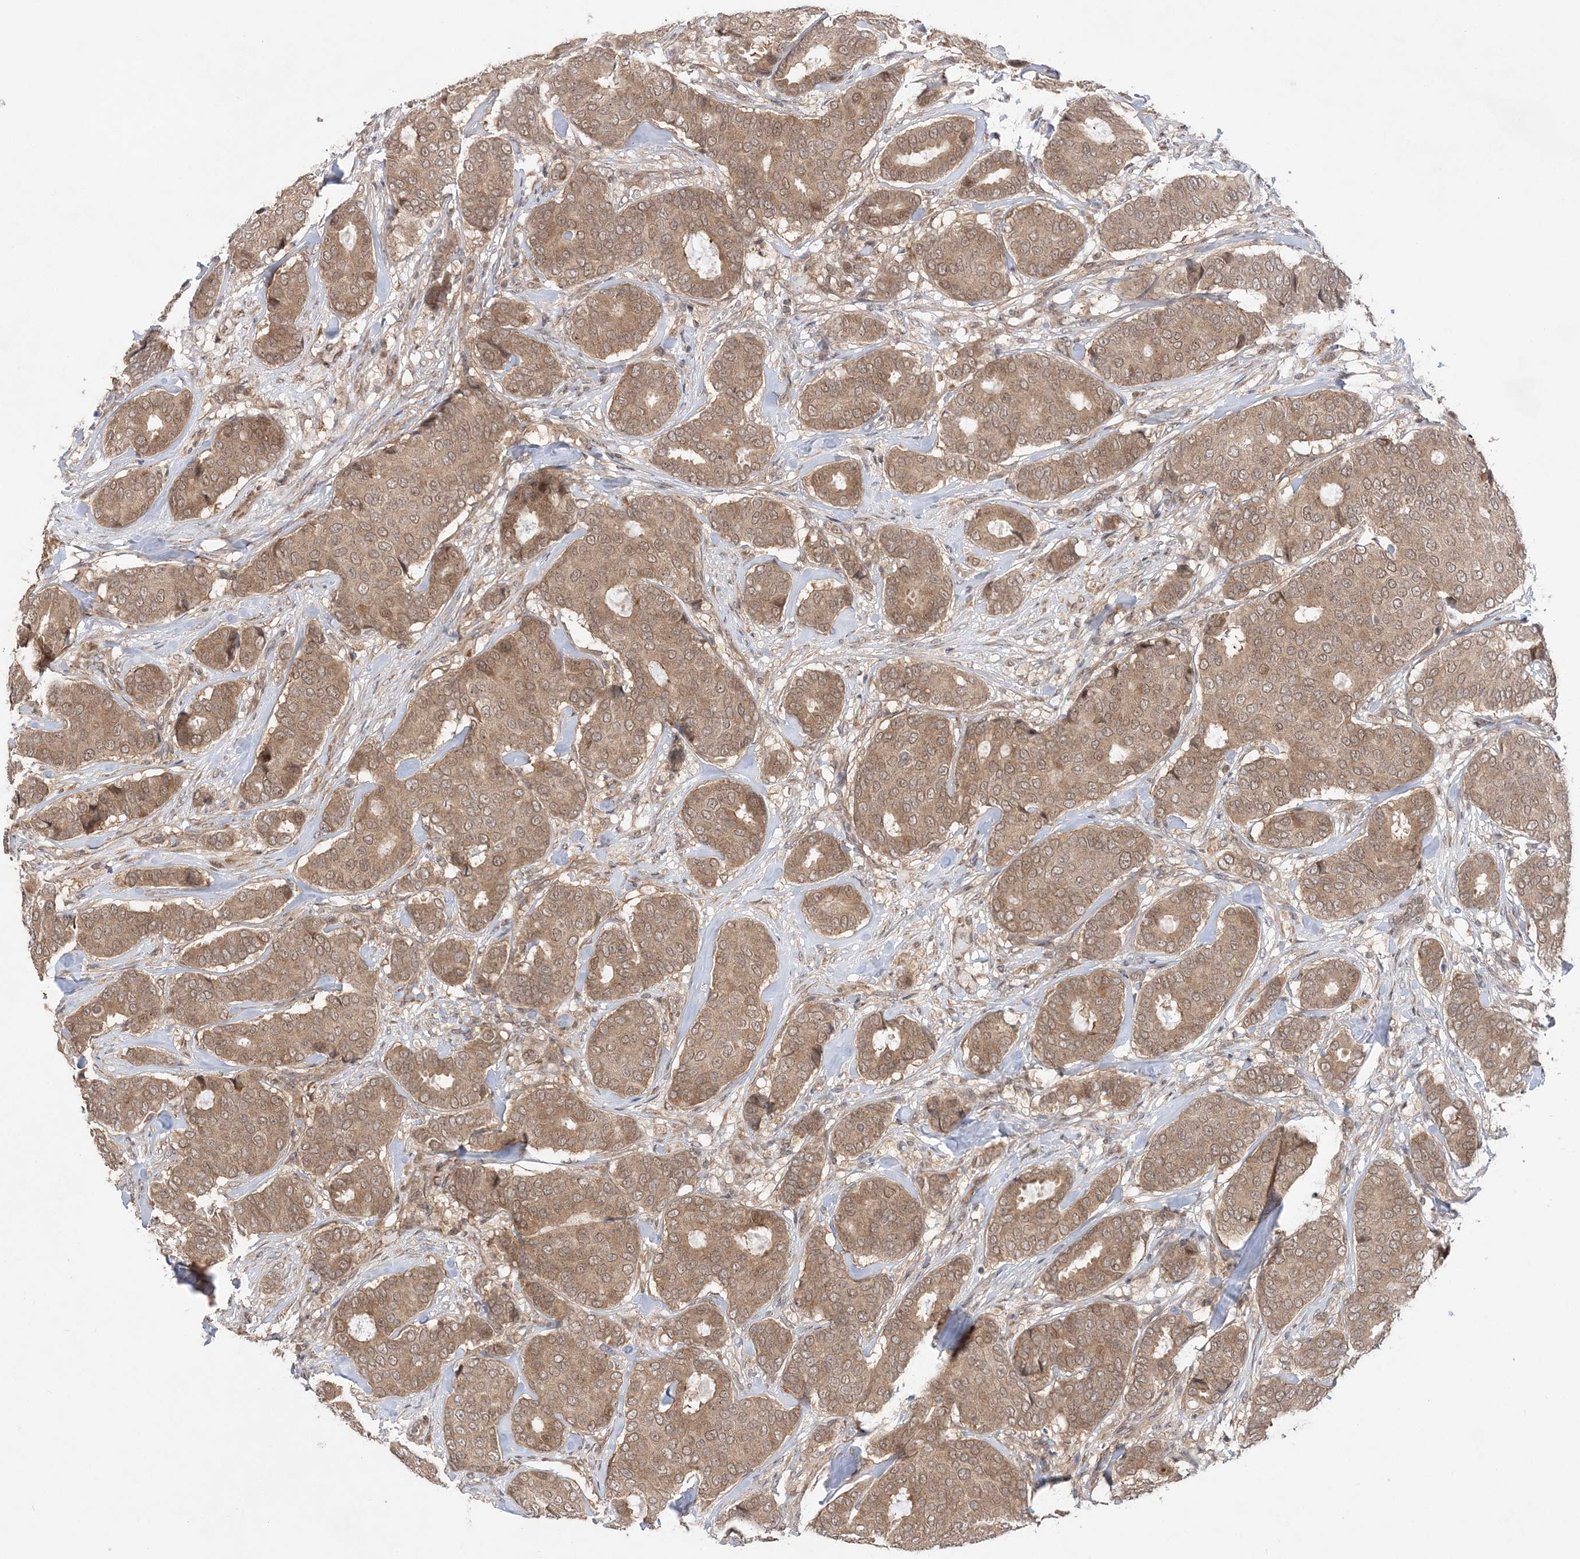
{"staining": {"intensity": "moderate", "quantity": ">75%", "location": "cytoplasmic/membranous,nuclear"}, "tissue": "breast cancer", "cell_type": "Tumor cells", "image_type": "cancer", "snomed": [{"axis": "morphology", "description": "Duct carcinoma"}, {"axis": "topography", "description": "Breast"}], "caption": "Brown immunohistochemical staining in breast infiltrating ductal carcinoma reveals moderate cytoplasmic/membranous and nuclear expression in about >75% of tumor cells.", "gene": "ANAPC15", "patient": {"sex": "female", "age": 75}}